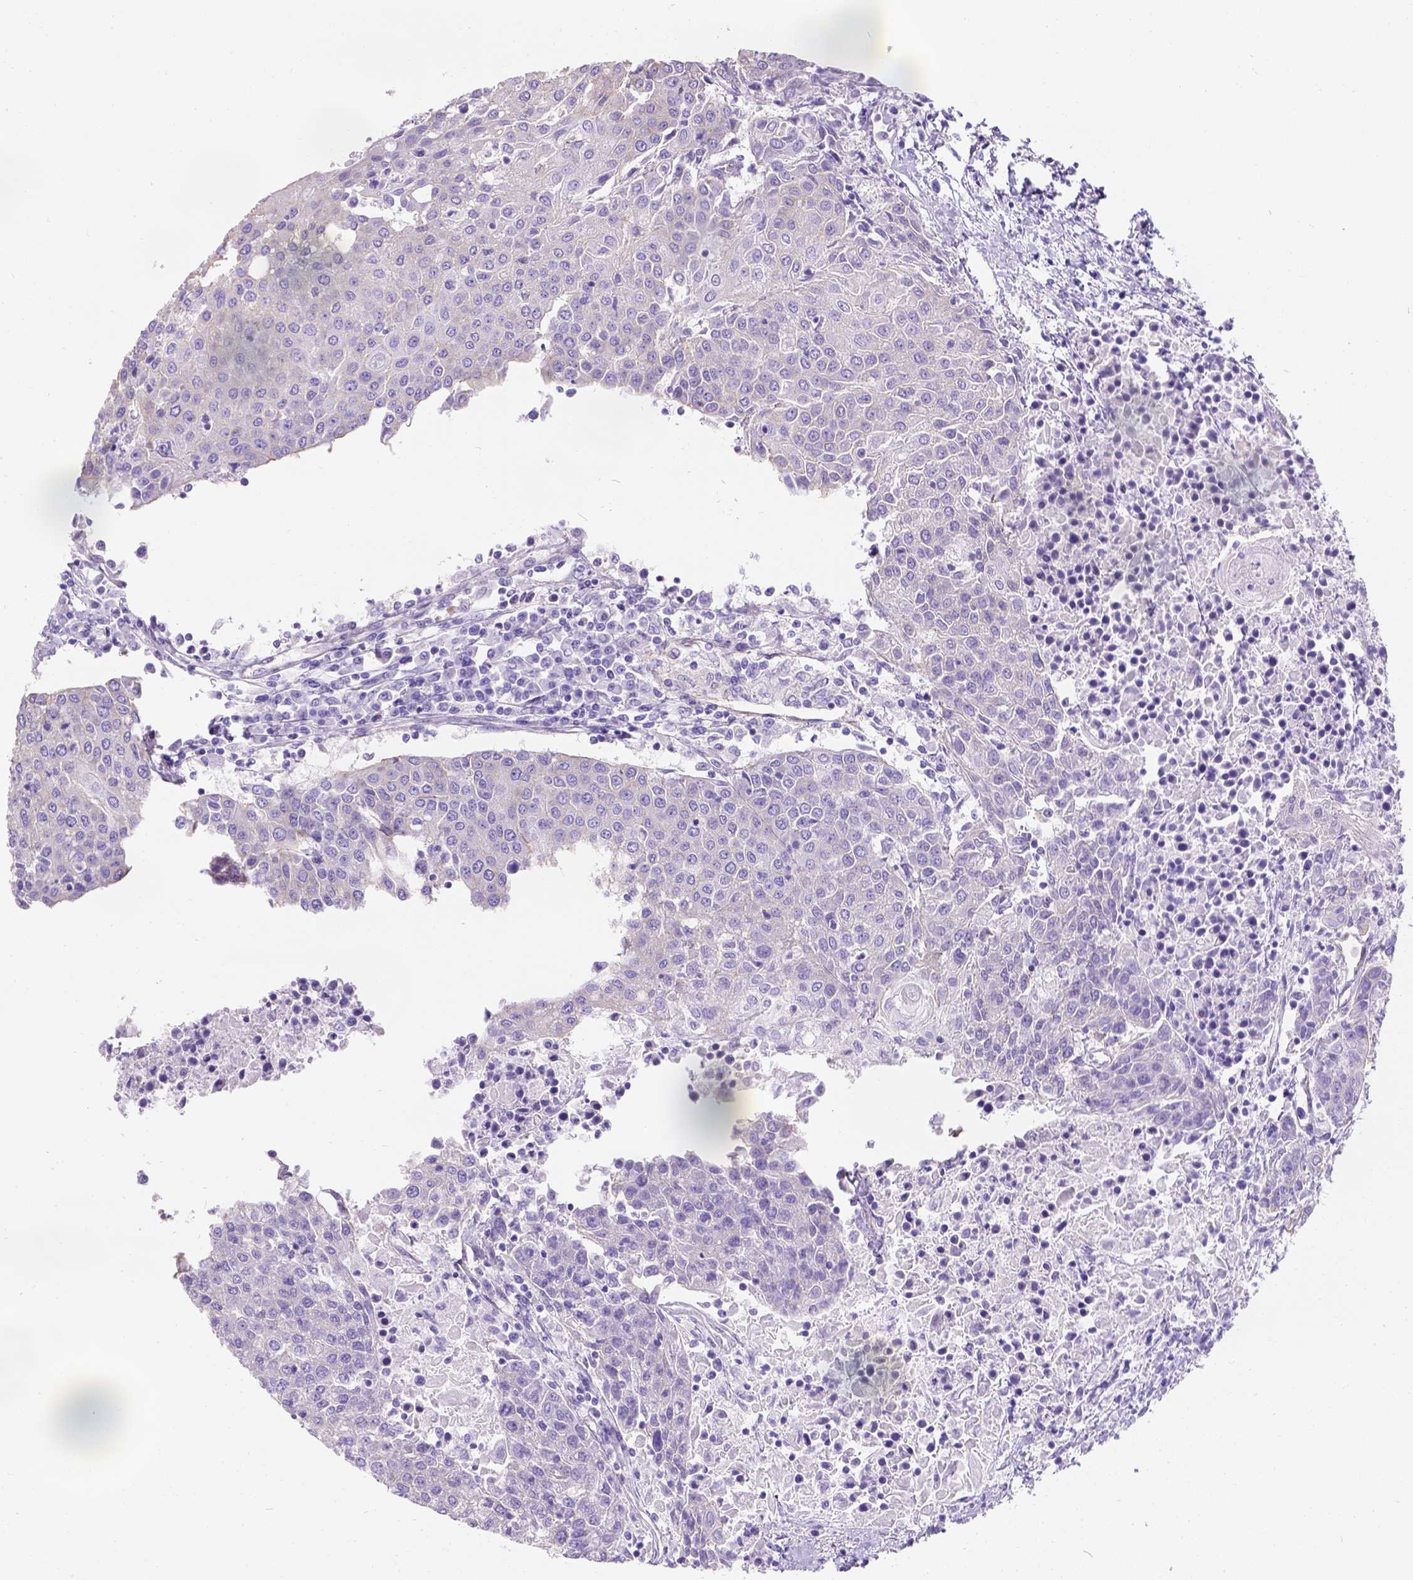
{"staining": {"intensity": "negative", "quantity": "none", "location": "none"}, "tissue": "urothelial cancer", "cell_type": "Tumor cells", "image_type": "cancer", "snomed": [{"axis": "morphology", "description": "Urothelial carcinoma, High grade"}, {"axis": "topography", "description": "Urinary bladder"}], "caption": "This is an IHC micrograph of human urothelial carcinoma (high-grade). There is no staining in tumor cells.", "gene": "PHF7", "patient": {"sex": "female", "age": 85}}